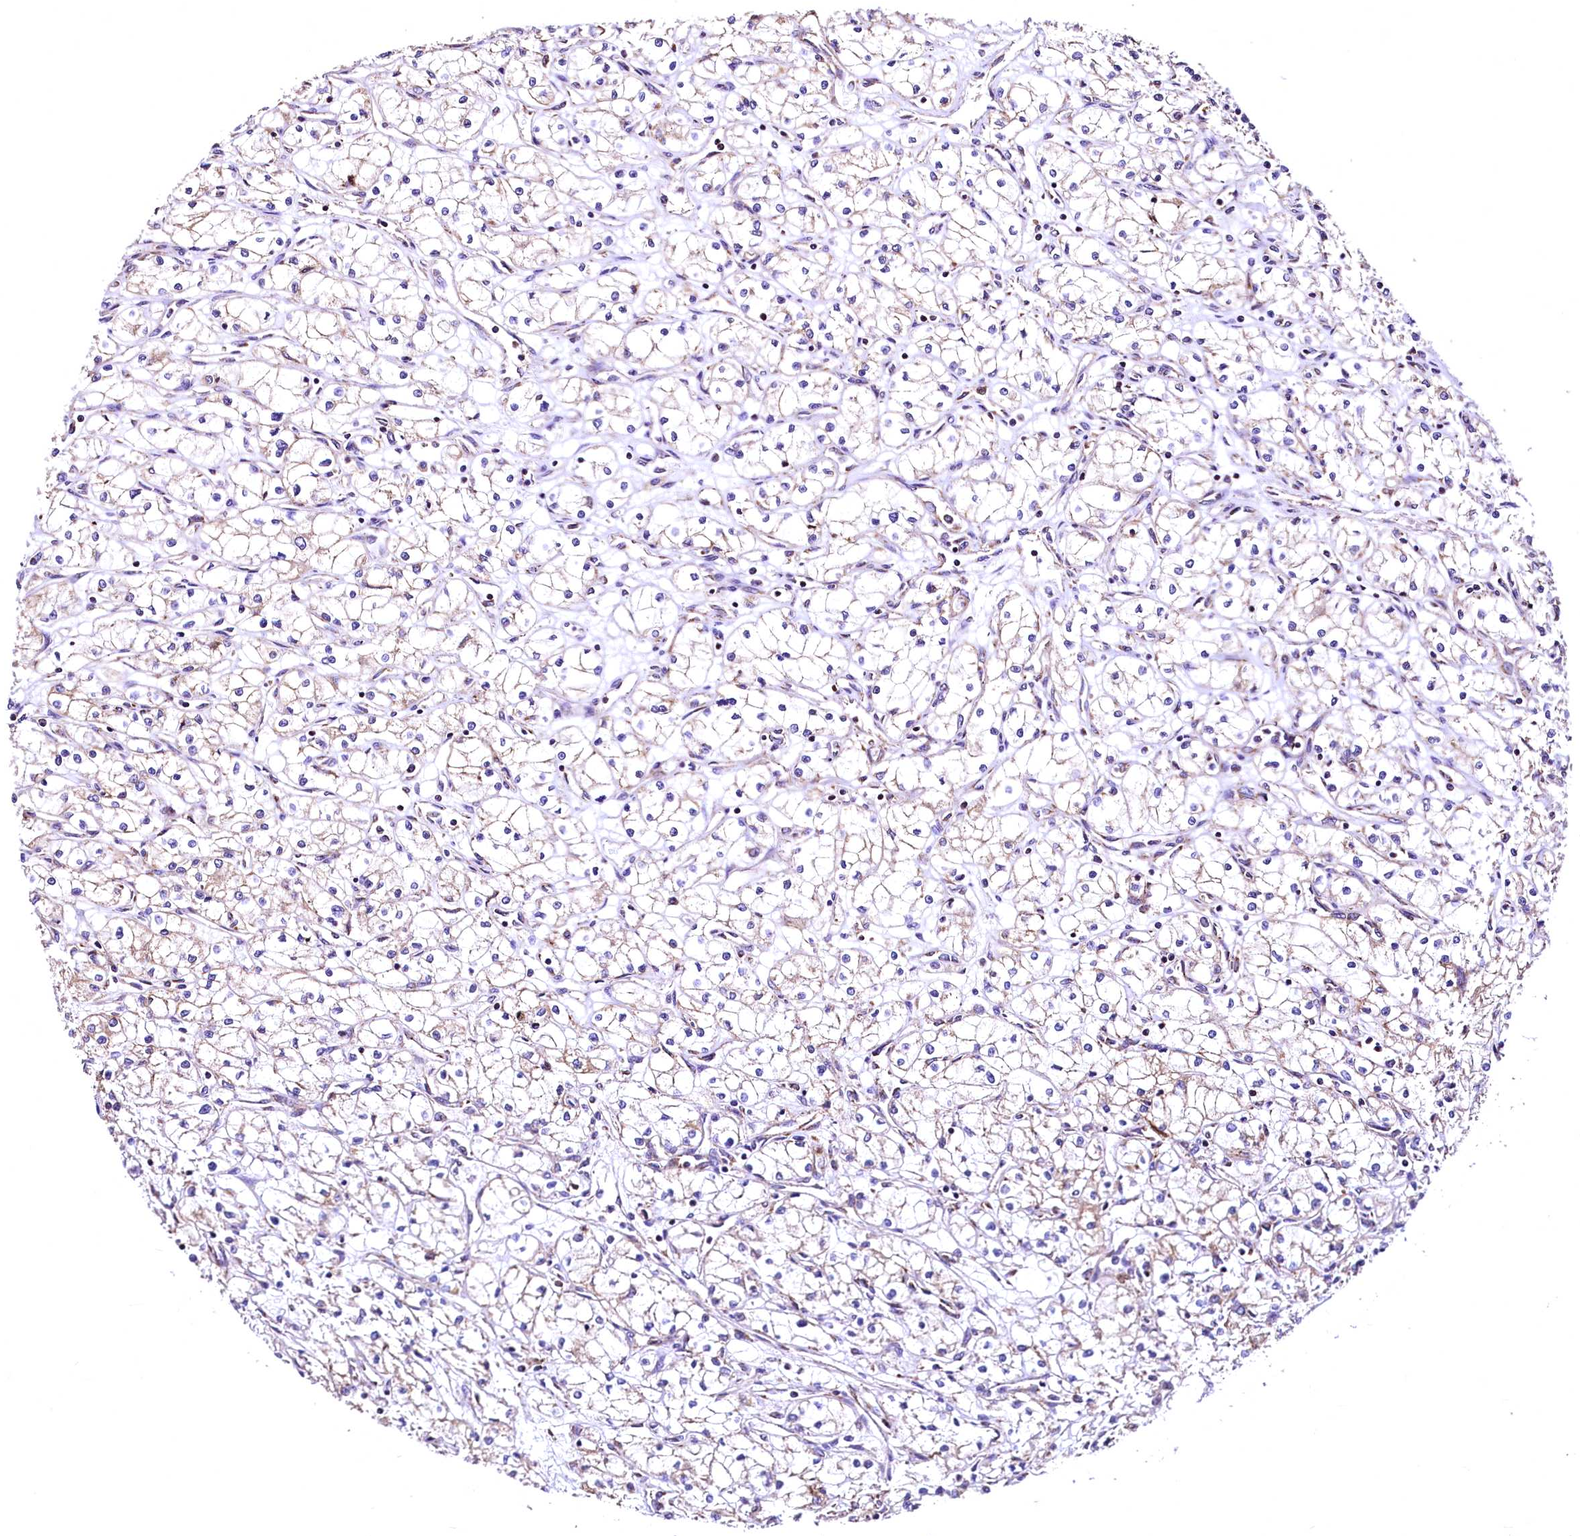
{"staining": {"intensity": "weak", "quantity": "25%-75%", "location": "cytoplasmic/membranous"}, "tissue": "renal cancer", "cell_type": "Tumor cells", "image_type": "cancer", "snomed": [{"axis": "morphology", "description": "Adenocarcinoma, NOS"}, {"axis": "topography", "description": "Kidney"}], "caption": "Human renal cancer stained with a protein marker reveals weak staining in tumor cells.", "gene": "LRSAM1", "patient": {"sex": "male", "age": 59}}